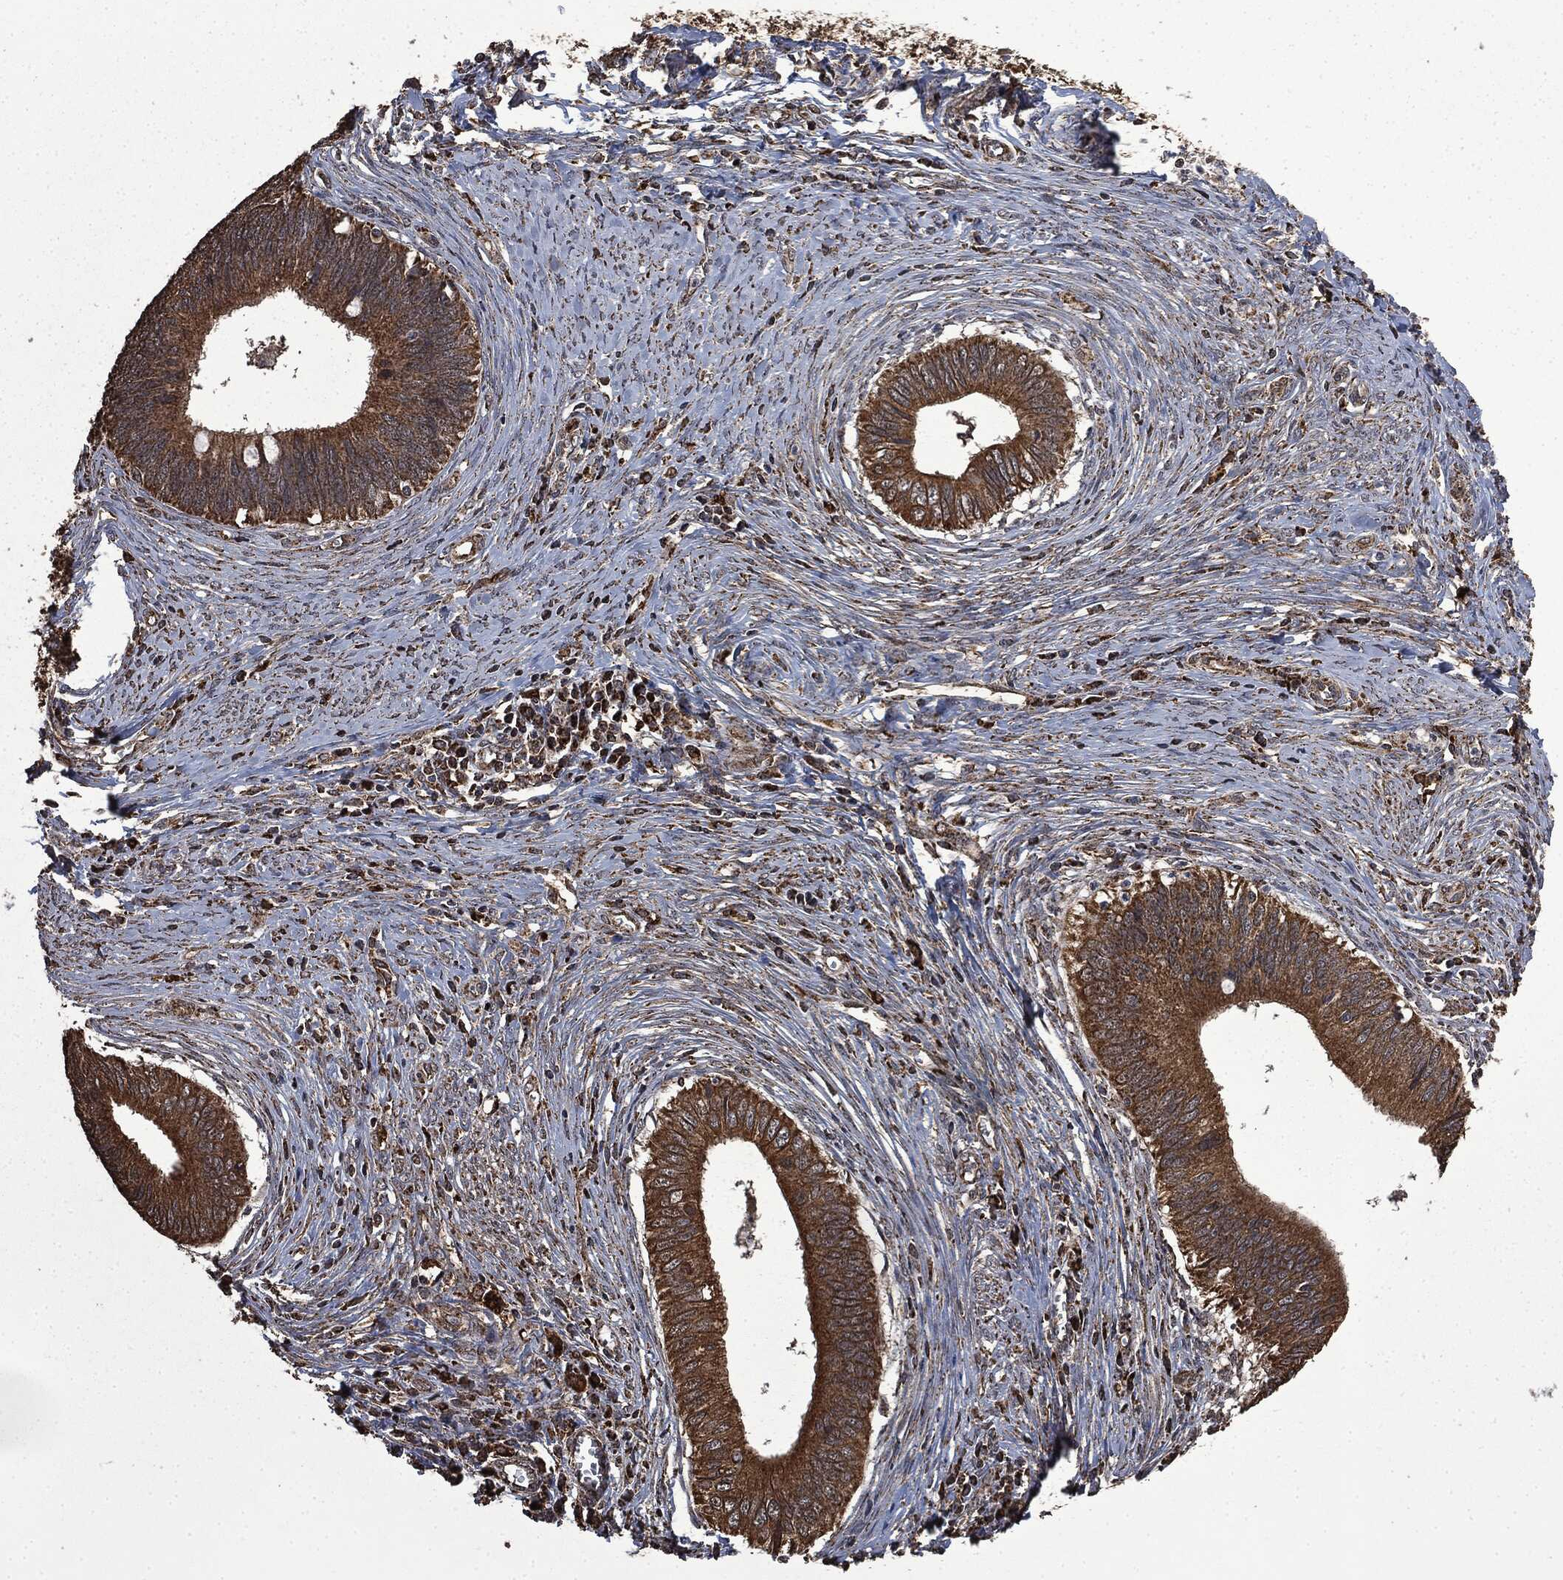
{"staining": {"intensity": "strong", "quantity": ">75%", "location": "cytoplasmic/membranous"}, "tissue": "cervical cancer", "cell_type": "Tumor cells", "image_type": "cancer", "snomed": [{"axis": "morphology", "description": "Adenocarcinoma, NOS"}, {"axis": "topography", "description": "Cervix"}], "caption": "IHC (DAB (3,3'-diaminobenzidine)) staining of human cervical cancer demonstrates strong cytoplasmic/membranous protein expression in about >75% of tumor cells.", "gene": "LIG3", "patient": {"sex": "female", "age": 42}}